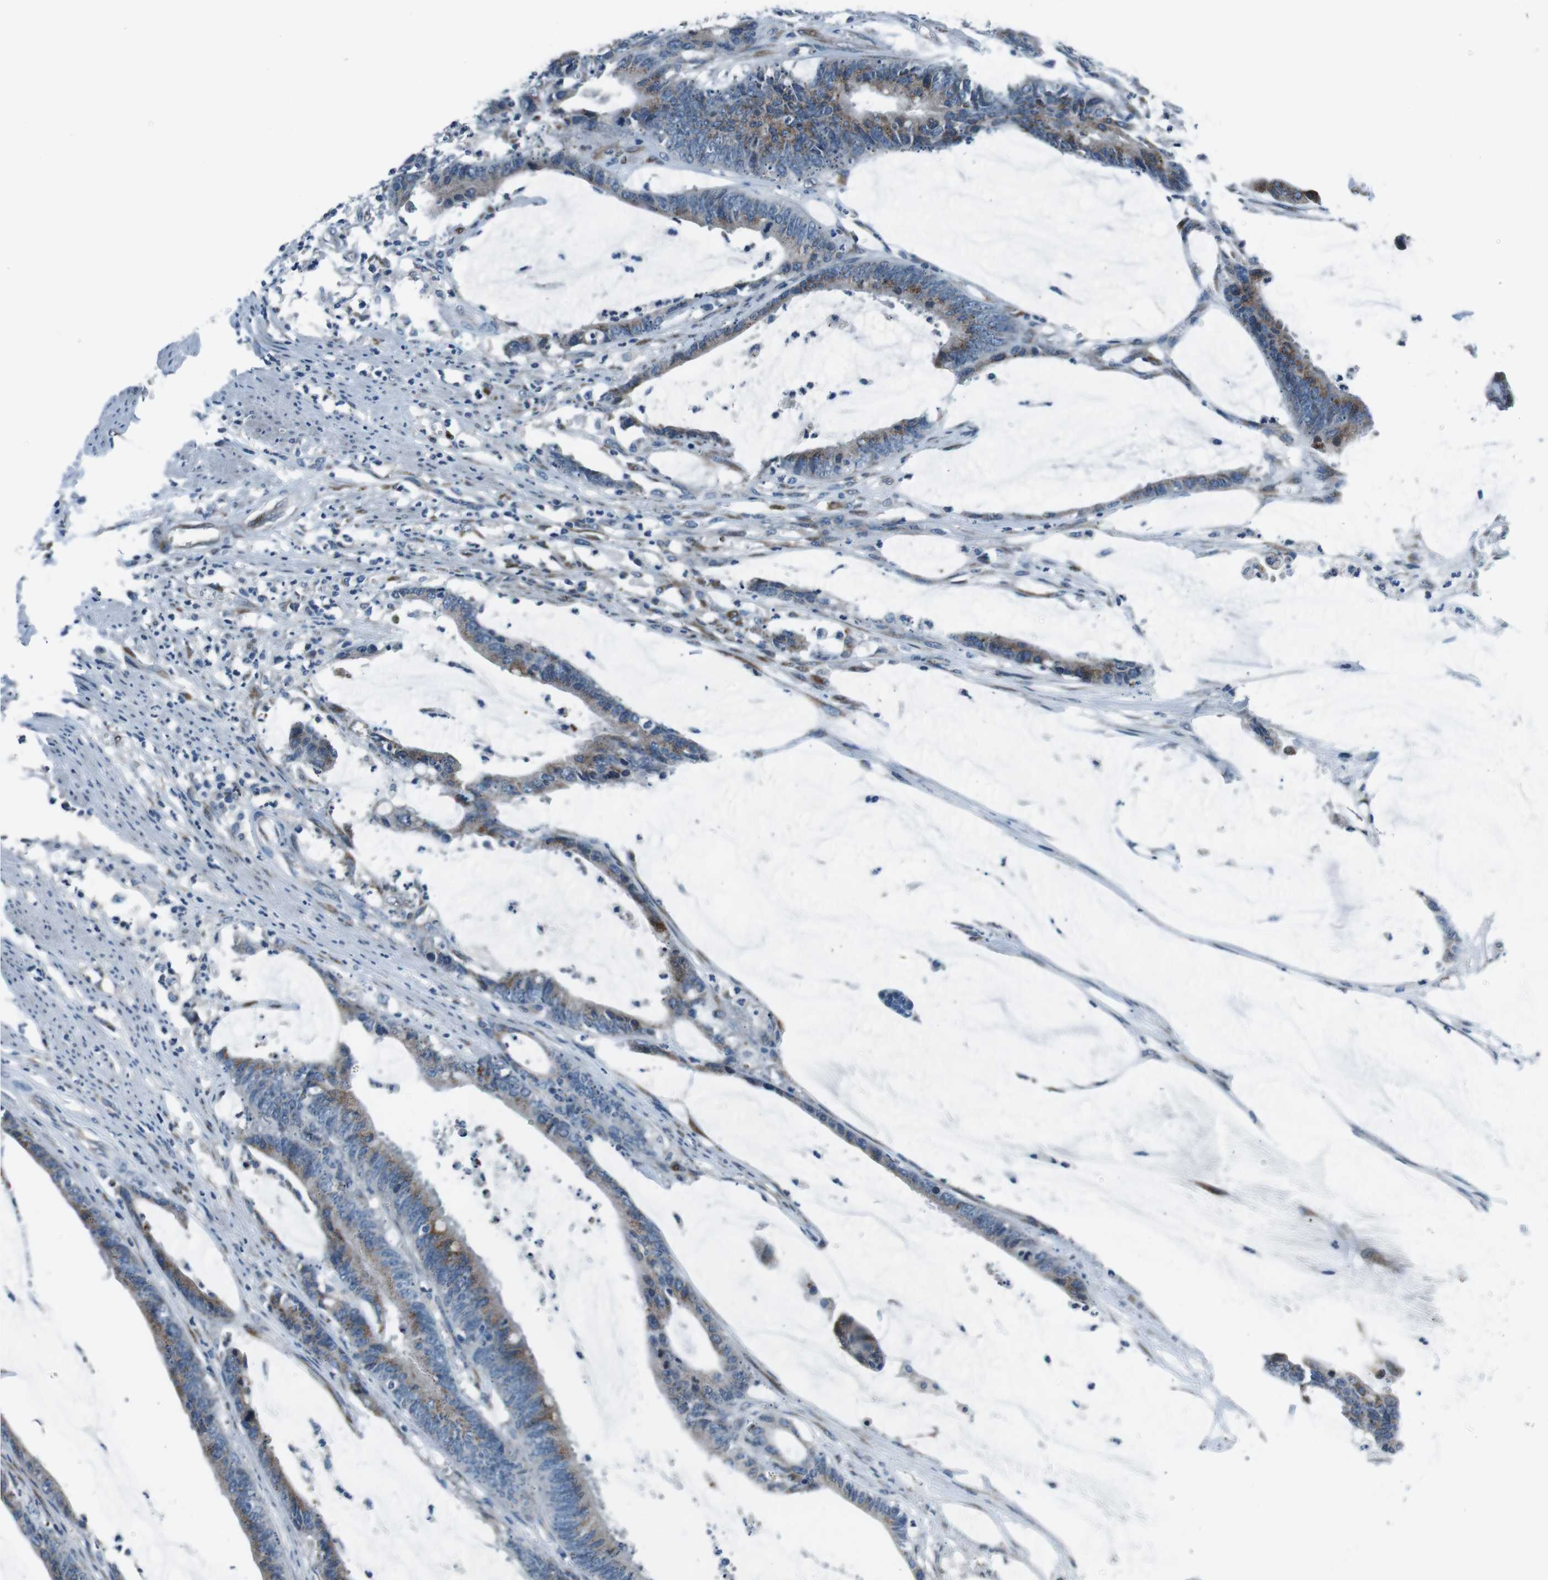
{"staining": {"intensity": "weak", "quantity": ">75%", "location": "cytoplasmic/membranous"}, "tissue": "colorectal cancer", "cell_type": "Tumor cells", "image_type": "cancer", "snomed": [{"axis": "morphology", "description": "Adenocarcinoma, NOS"}, {"axis": "topography", "description": "Rectum"}], "caption": "The image reveals staining of colorectal cancer, revealing weak cytoplasmic/membranous protein expression (brown color) within tumor cells.", "gene": "NUCB2", "patient": {"sex": "female", "age": 66}}